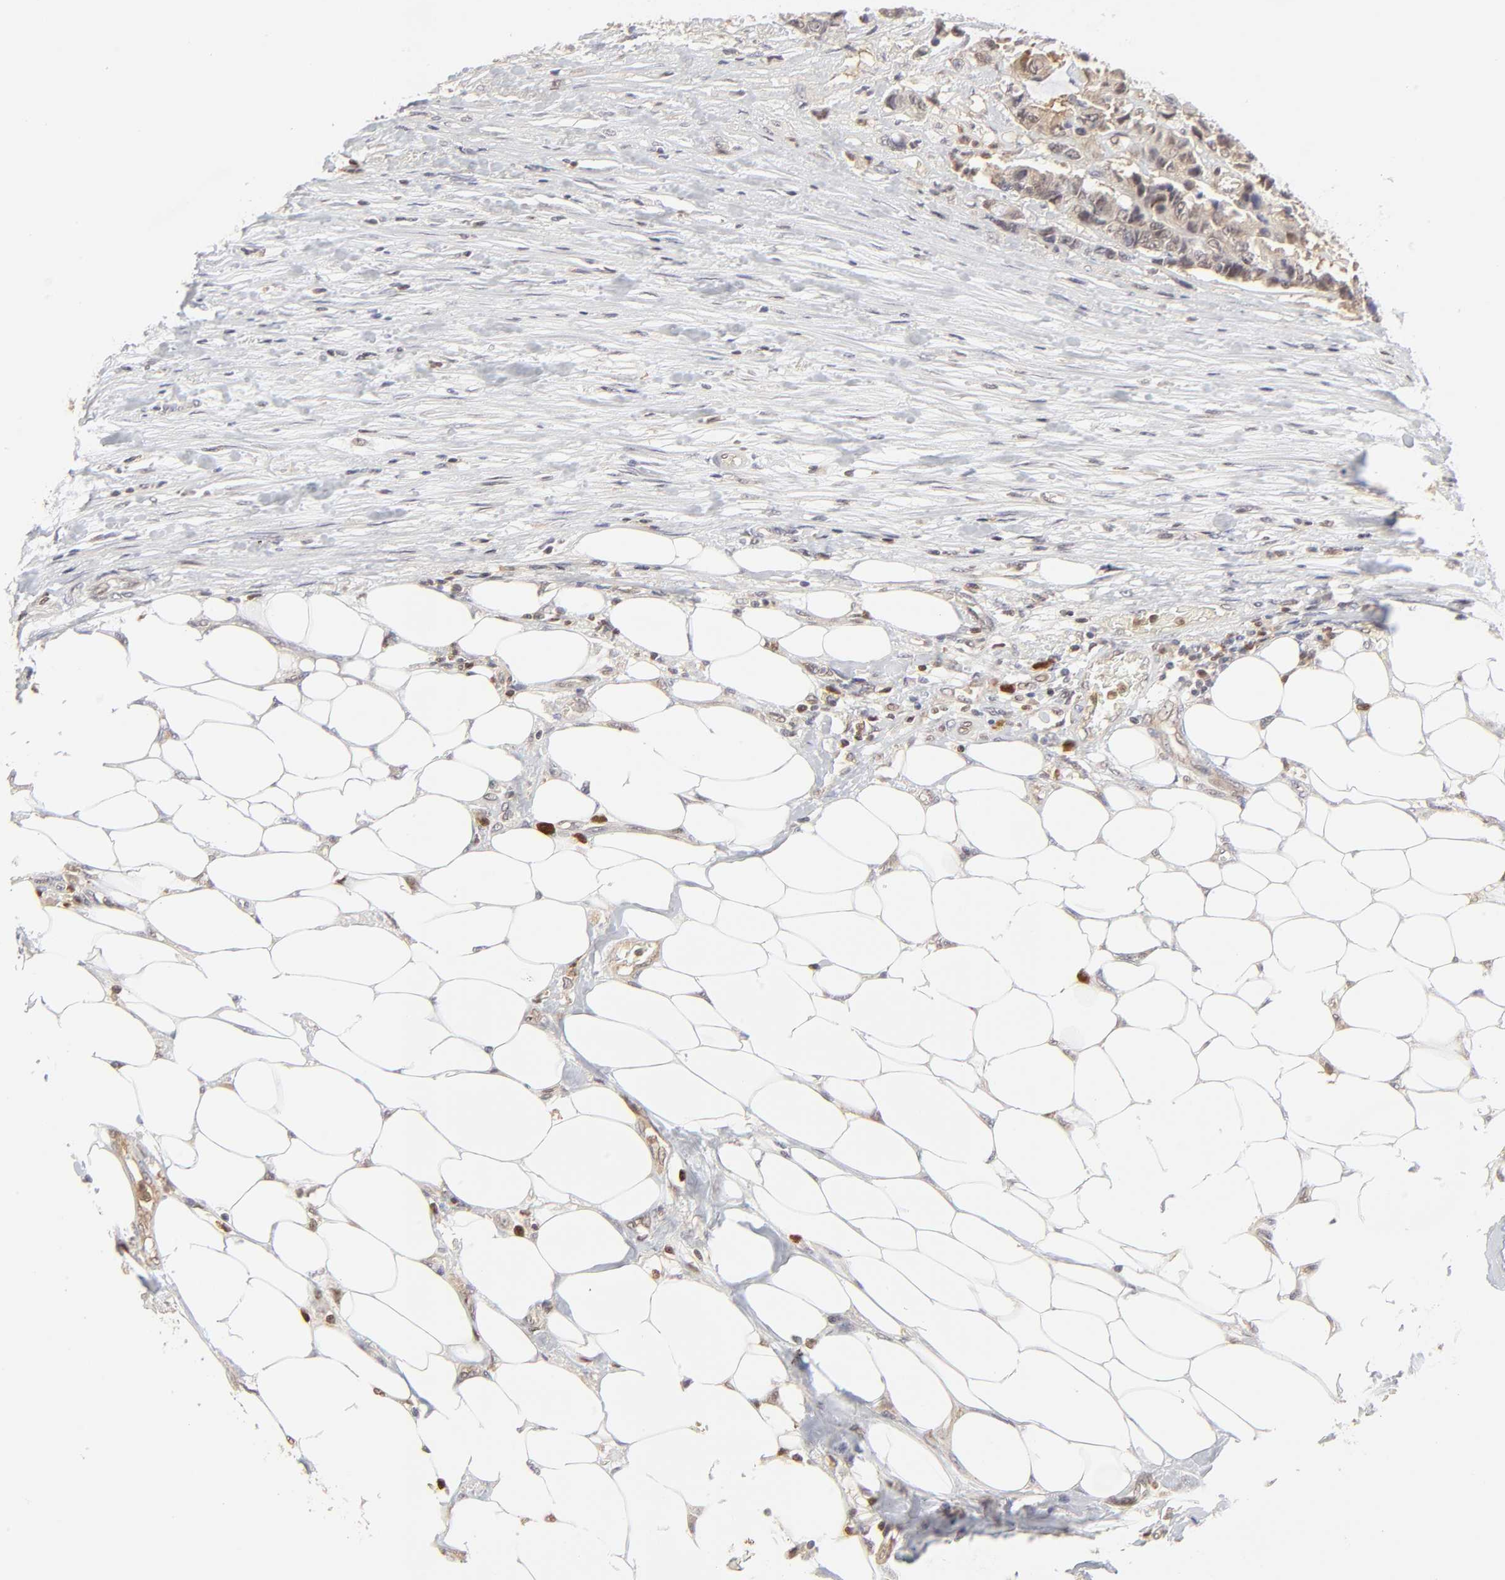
{"staining": {"intensity": "negative", "quantity": "none", "location": "none"}, "tissue": "colorectal cancer", "cell_type": "Tumor cells", "image_type": "cancer", "snomed": [{"axis": "morphology", "description": "Adenocarcinoma, NOS"}, {"axis": "topography", "description": "Colon"}], "caption": "Immunohistochemistry (IHC) of human colorectal cancer displays no staining in tumor cells.", "gene": "CASP3", "patient": {"sex": "female", "age": 86}}